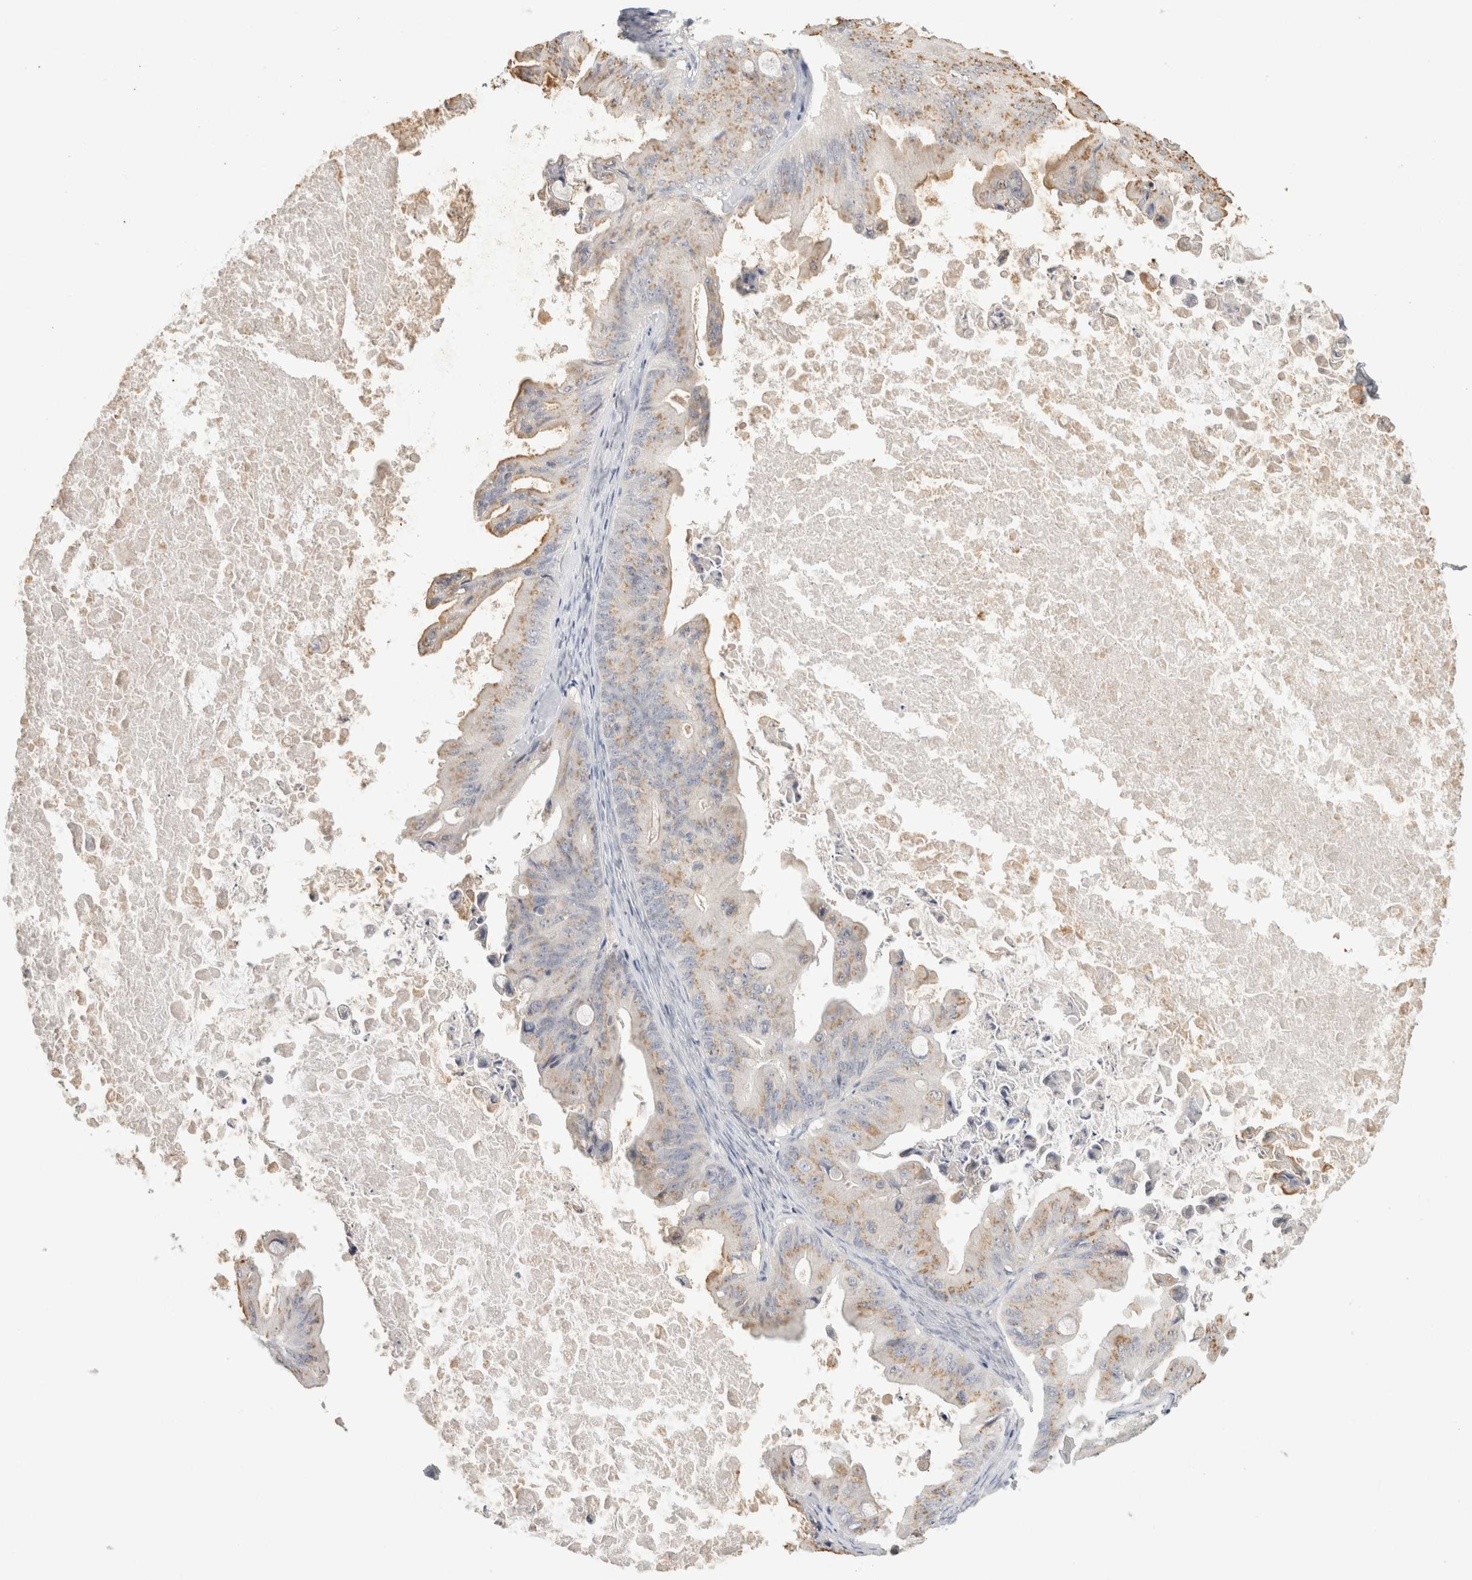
{"staining": {"intensity": "weak", "quantity": "25%-75%", "location": "cytoplasmic/membranous"}, "tissue": "ovarian cancer", "cell_type": "Tumor cells", "image_type": "cancer", "snomed": [{"axis": "morphology", "description": "Cystadenocarcinoma, mucinous, NOS"}, {"axis": "topography", "description": "Ovary"}], "caption": "An image showing weak cytoplasmic/membranous staining in about 25%-75% of tumor cells in ovarian mucinous cystadenocarcinoma, as visualized by brown immunohistochemical staining.", "gene": "CHRM4", "patient": {"sex": "female", "age": 37}}